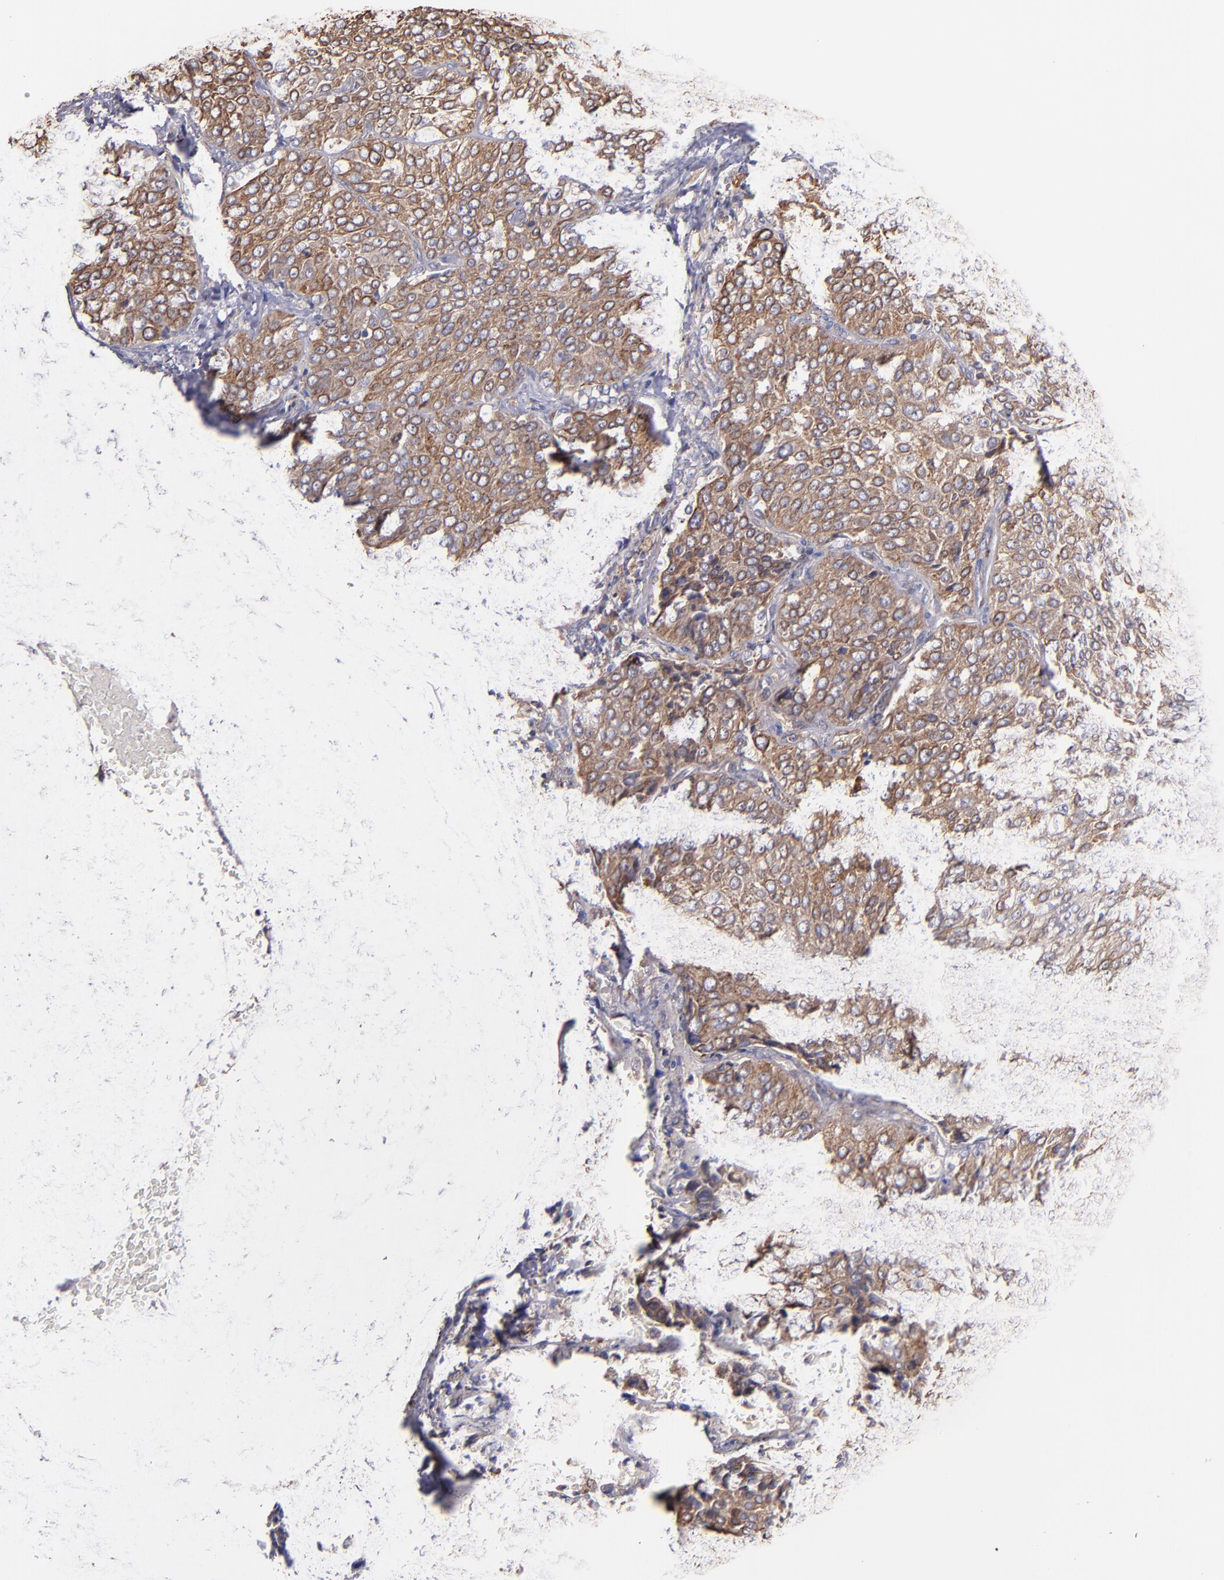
{"staining": {"intensity": "moderate", "quantity": ">75%", "location": "cytoplasmic/membranous"}, "tissue": "lung cancer", "cell_type": "Tumor cells", "image_type": "cancer", "snomed": [{"axis": "morphology", "description": "Squamous cell carcinoma, NOS"}, {"axis": "topography", "description": "Lung"}], "caption": "Immunohistochemical staining of squamous cell carcinoma (lung) demonstrates medium levels of moderate cytoplasmic/membranous protein staining in approximately >75% of tumor cells. (Brightfield microscopy of DAB IHC at high magnification).", "gene": "IFIH1", "patient": {"sex": "male", "age": 54}}